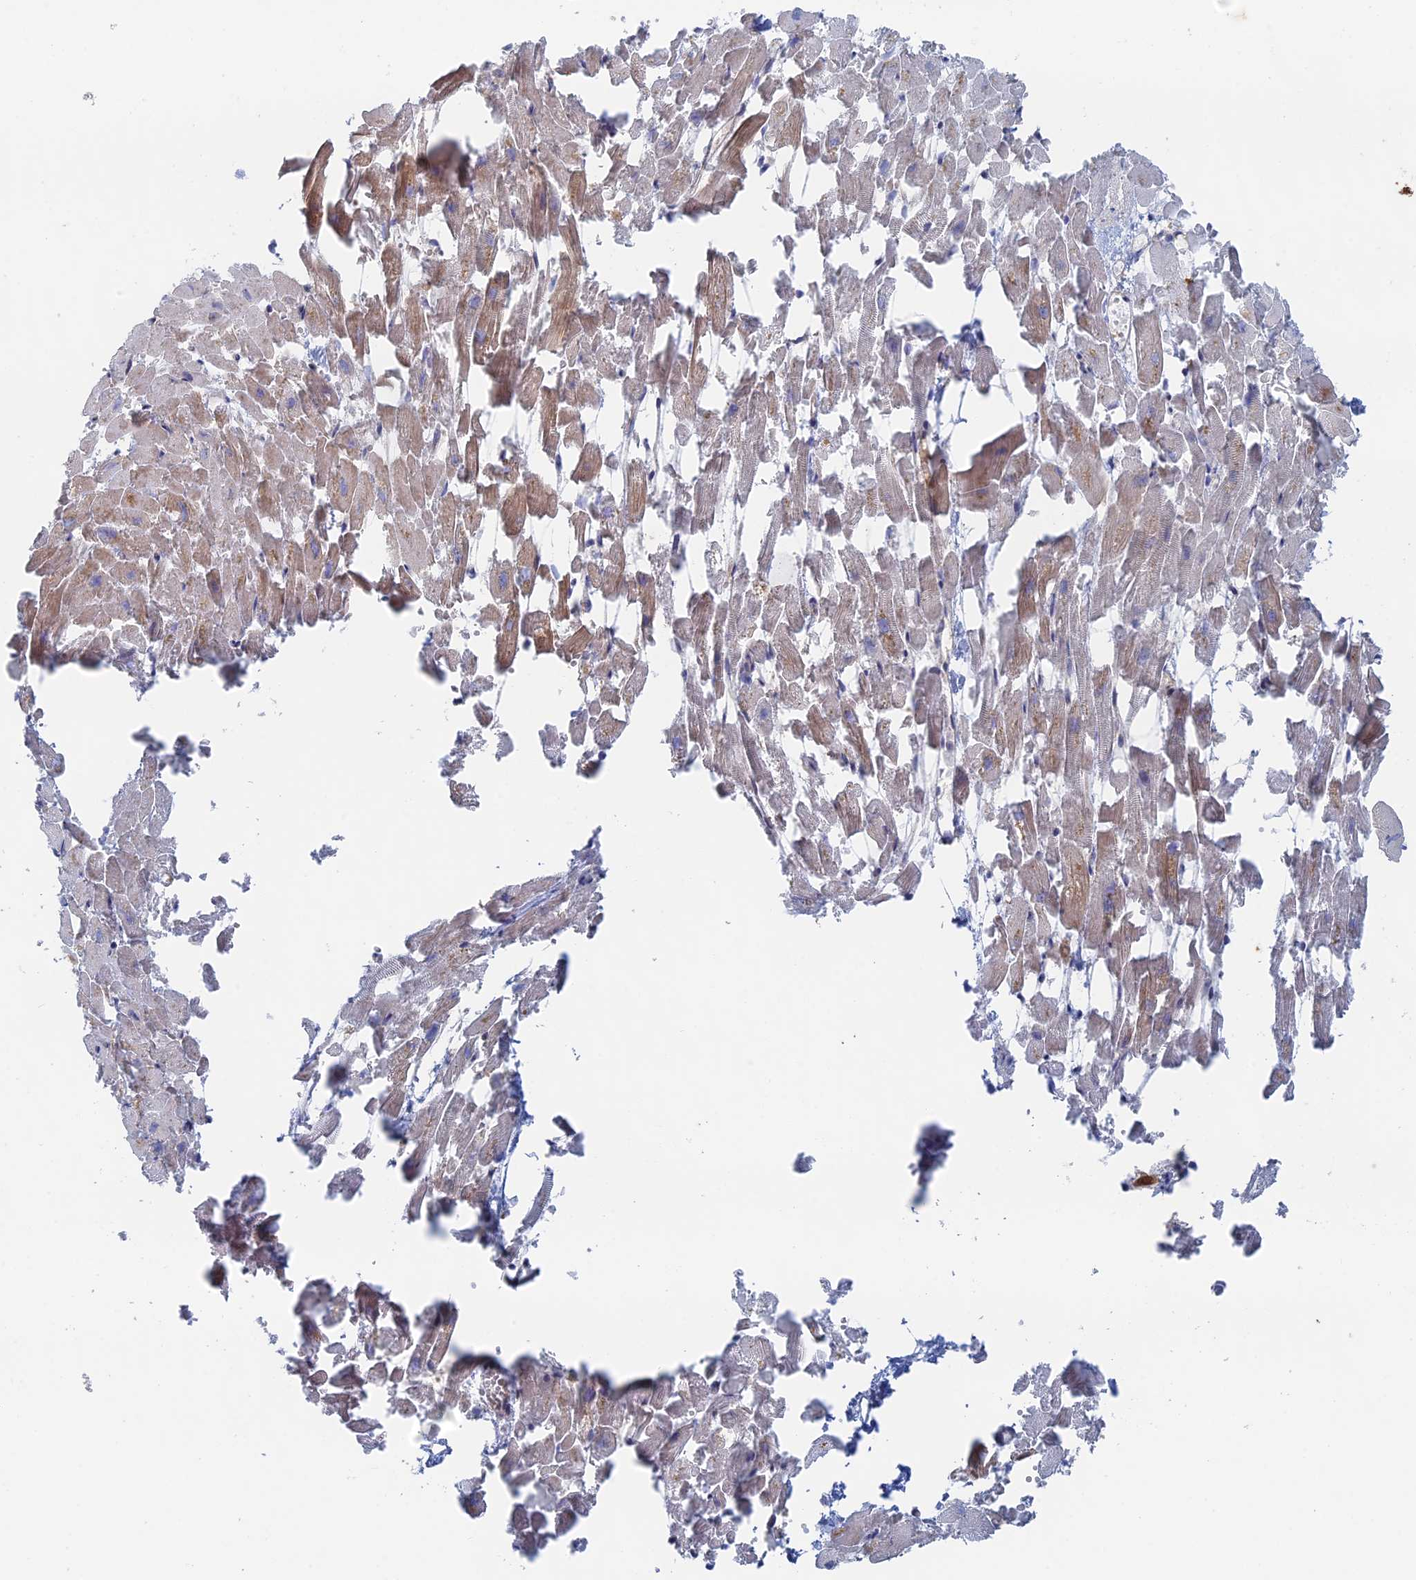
{"staining": {"intensity": "moderate", "quantity": "25%-75%", "location": "cytoplasmic/membranous"}, "tissue": "heart muscle", "cell_type": "Cardiomyocytes", "image_type": "normal", "snomed": [{"axis": "morphology", "description": "Normal tissue, NOS"}, {"axis": "topography", "description": "Heart"}], "caption": "This is a histology image of immunohistochemistry (IHC) staining of benign heart muscle, which shows moderate expression in the cytoplasmic/membranous of cardiomyocytes.", "gene": "IL7", "patient": {"sex": "female", "age": 64}}